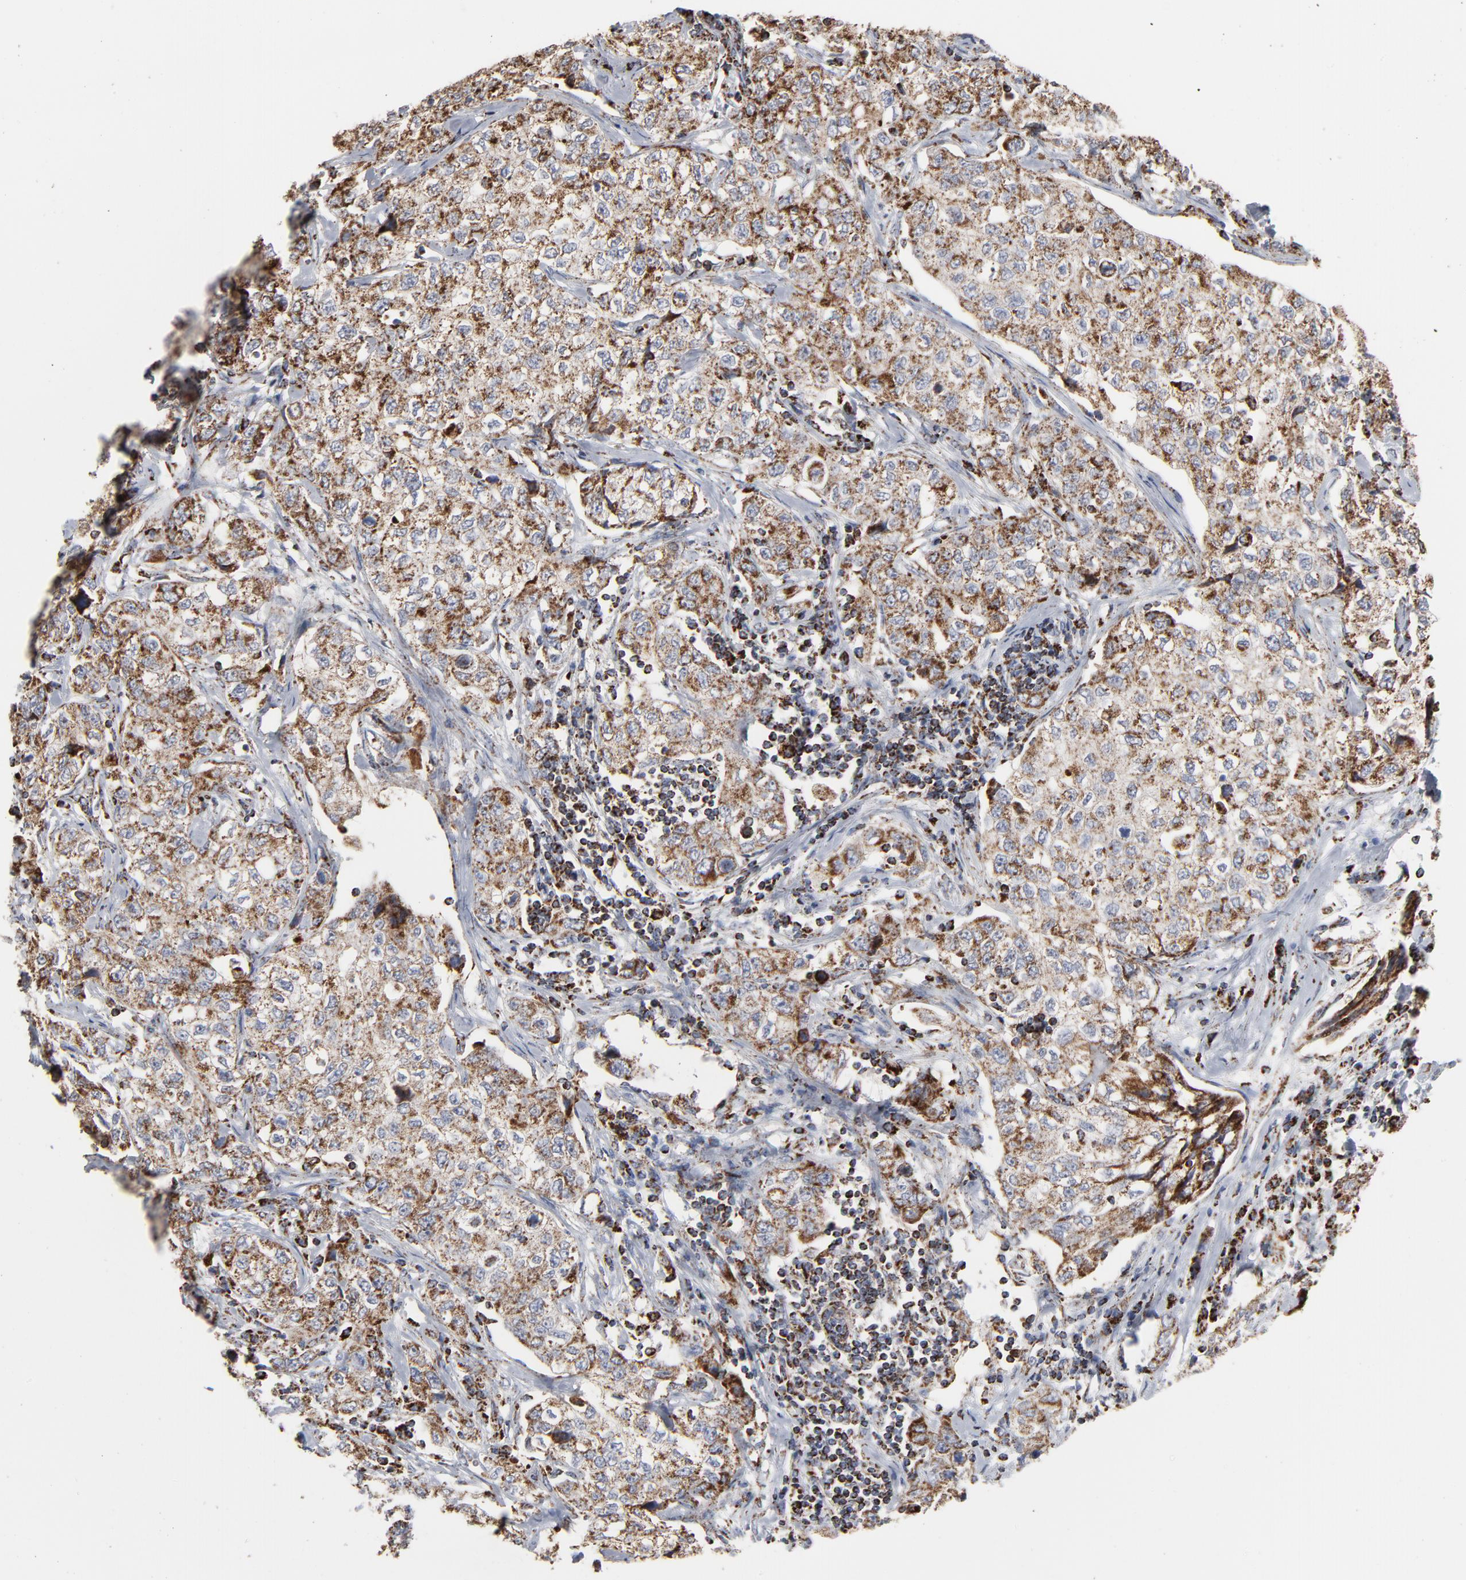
{"staining": {"intensity": "strong", "quantity": ">75%", "location": "cytoplasmic/membranous"}, "tissue": "stomach cancer", "cell_type": "Tumor cells", "image_type": "cancer", "snomed": [{"axis": "morphology", "description": "Adenocarcinoma, NOS"}, {"axis": "topography", "description": "Stomach"}], "caption": "Immunohistochemical staining of human stomach adenocarcinoma reveals high levels of strong cytoplasmic/membranous protein expression in approximately >75% of tumor cells. (DAB IHC with brightfield microscopy, high magnification).", "gene": "UQCRC1", "patient": {"sex": "male", "age": 48}}